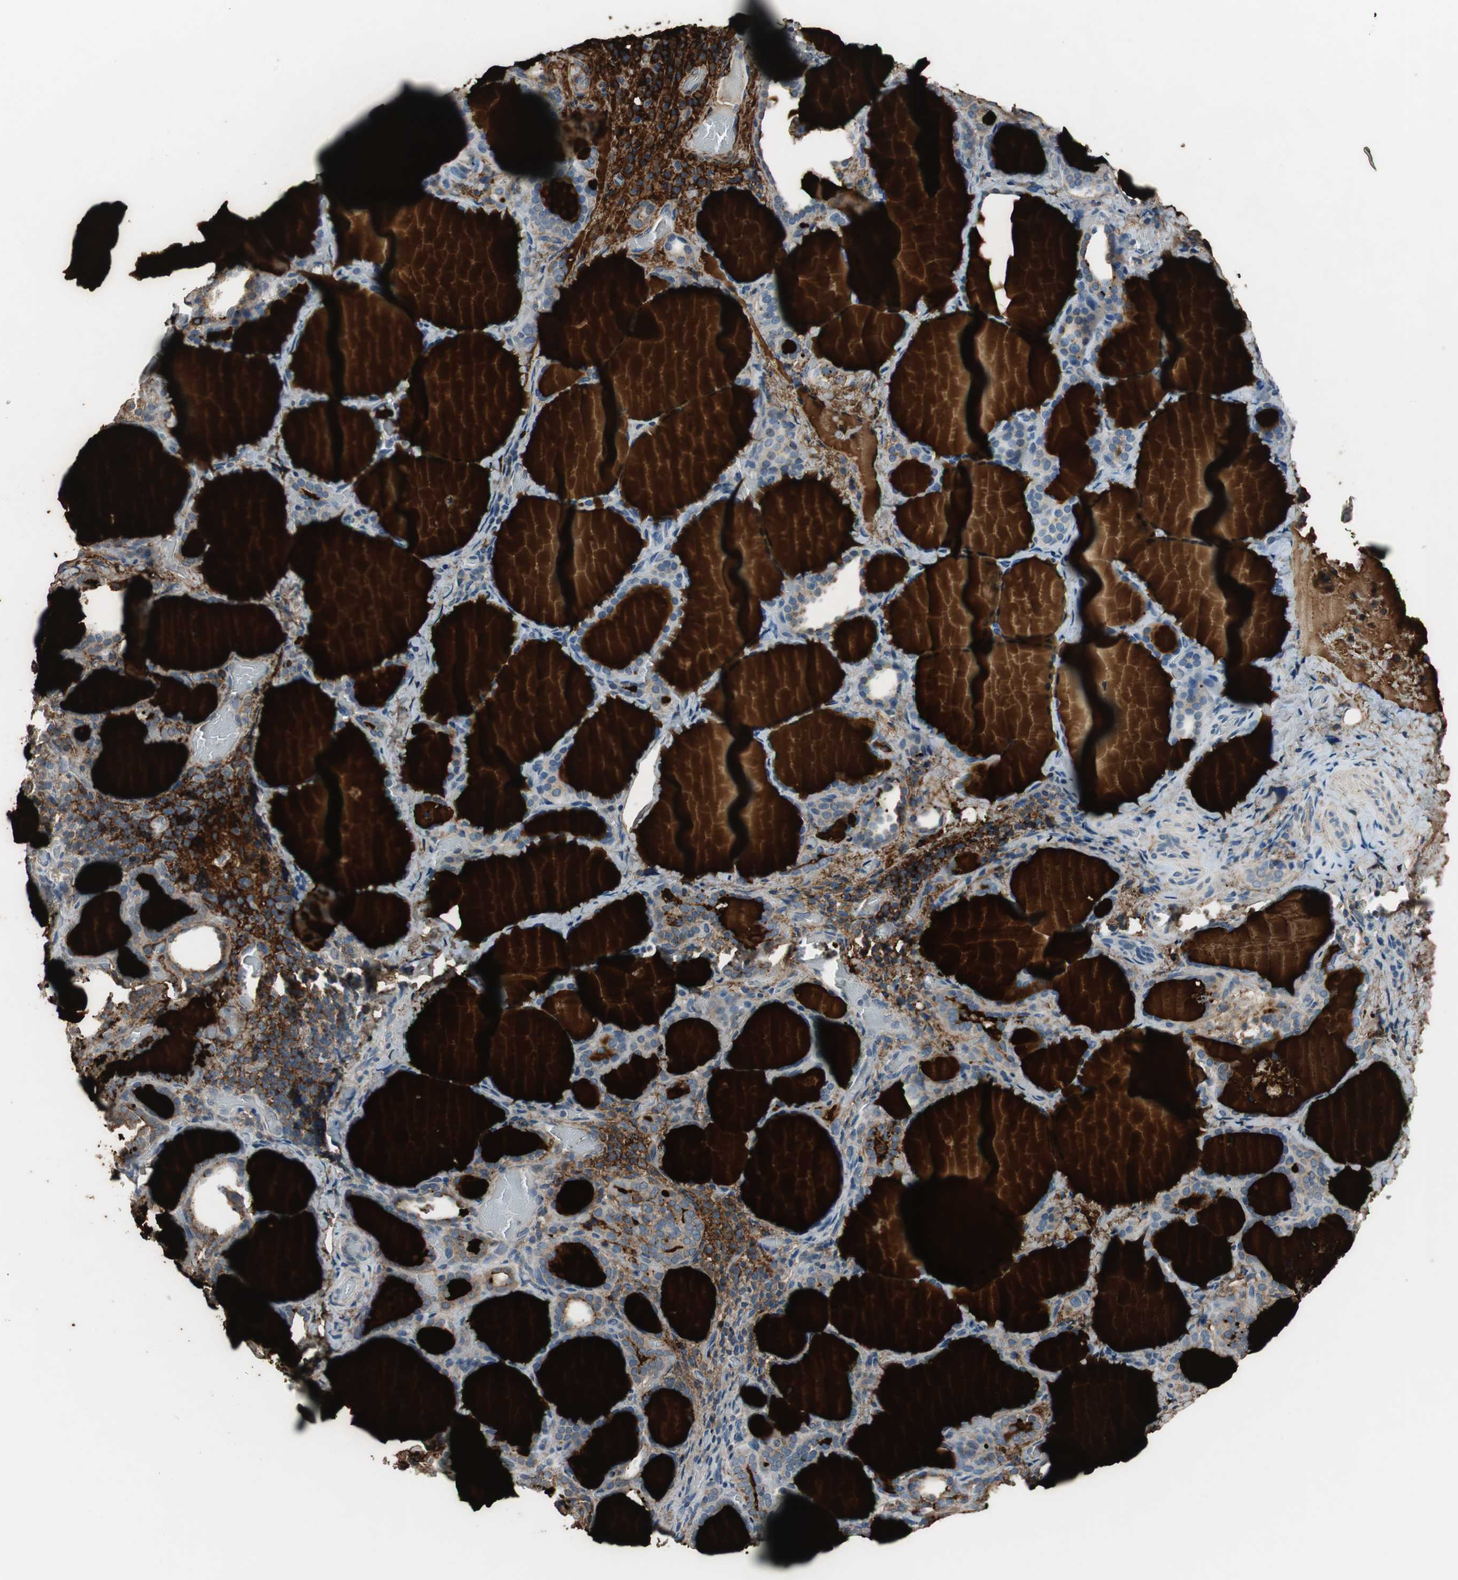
{"staining": {"intensity": "moderate", "quantity": "<25%", "location": "cytoplasmic/membranous"}, "tissue": "thyroid cancer", "cell_type": "Tumor cells", "image_type": "cancer", "snomed": [{"axis": "morphology", "description": "Papillary adenocarcinoma, NOS"}, {"axis": "topography", "description": "Thyroid gland"}], "caption": "IHC micrograph of papillary adenocarcinoma (thyroid) stained for a protein (brown), which reveals low levels of moderate cytoplasmic/membranous staining in approximately <25% of tumor cells.", "gene": "PI4KB", "patient": {"sex": "female", "age": 30}}